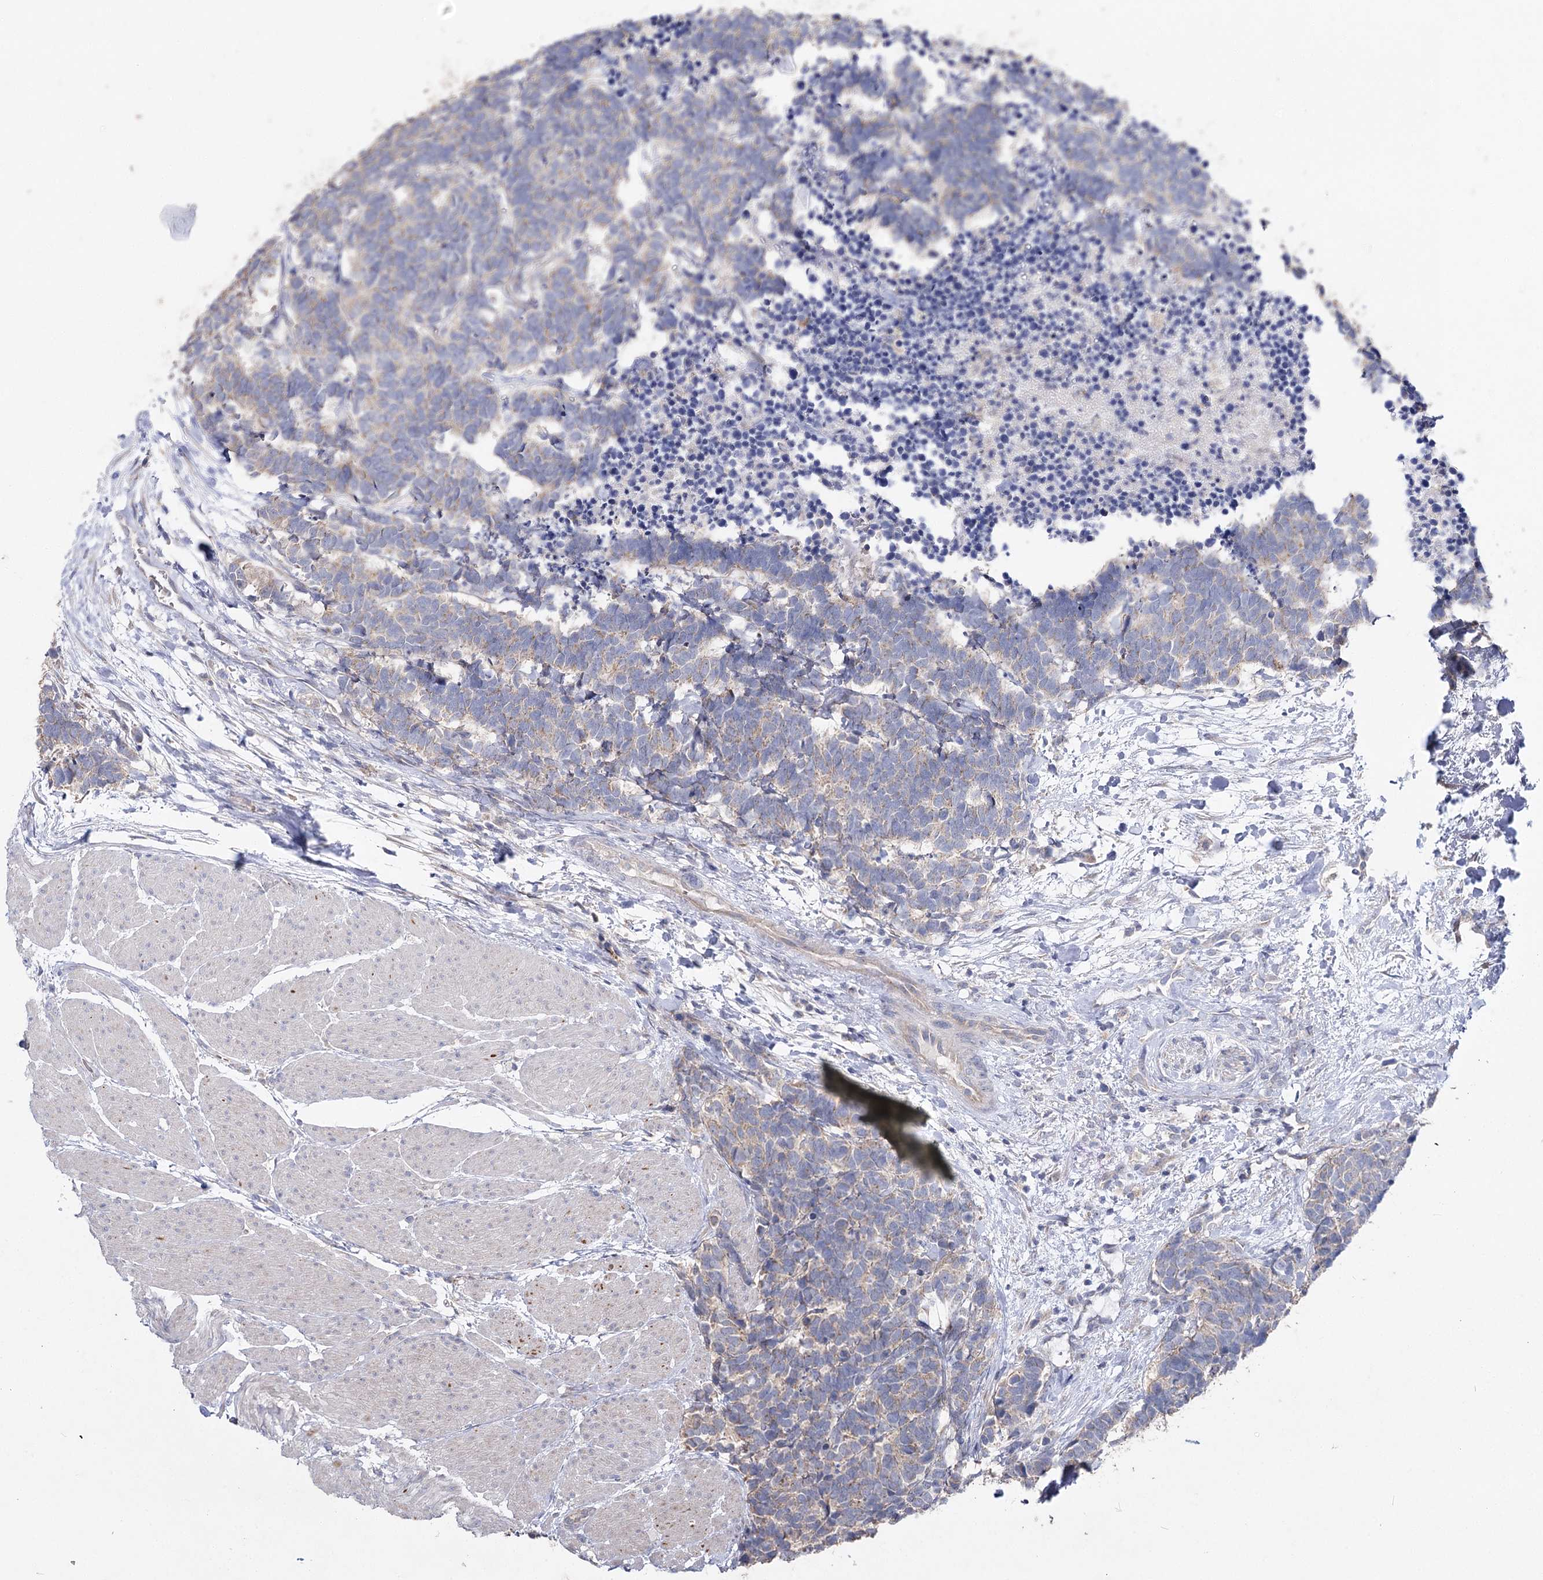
{"staining": {"intensity": "weak", "quantity": "25%-75%", "location": "cytoplasmic/membranous"}, "tissue": "carcinoid", "cell_type": "Tumor cells", "image_type": "cancer", "snomed": [{"axis": "morphology", "description": "Carcinoma, NOS"}, {"axis": "morphology", "description": "Carcinoid, malignant, NOS"}, {"axis": "topography", "description": "Urinary bladder"}], "caption": "Carcinoma stained for a protein displays weak cytoplasmic/membranous positivity in tumor cells.", "gene": "AURKC", "patient": {"sex": "male", "age": 57}}